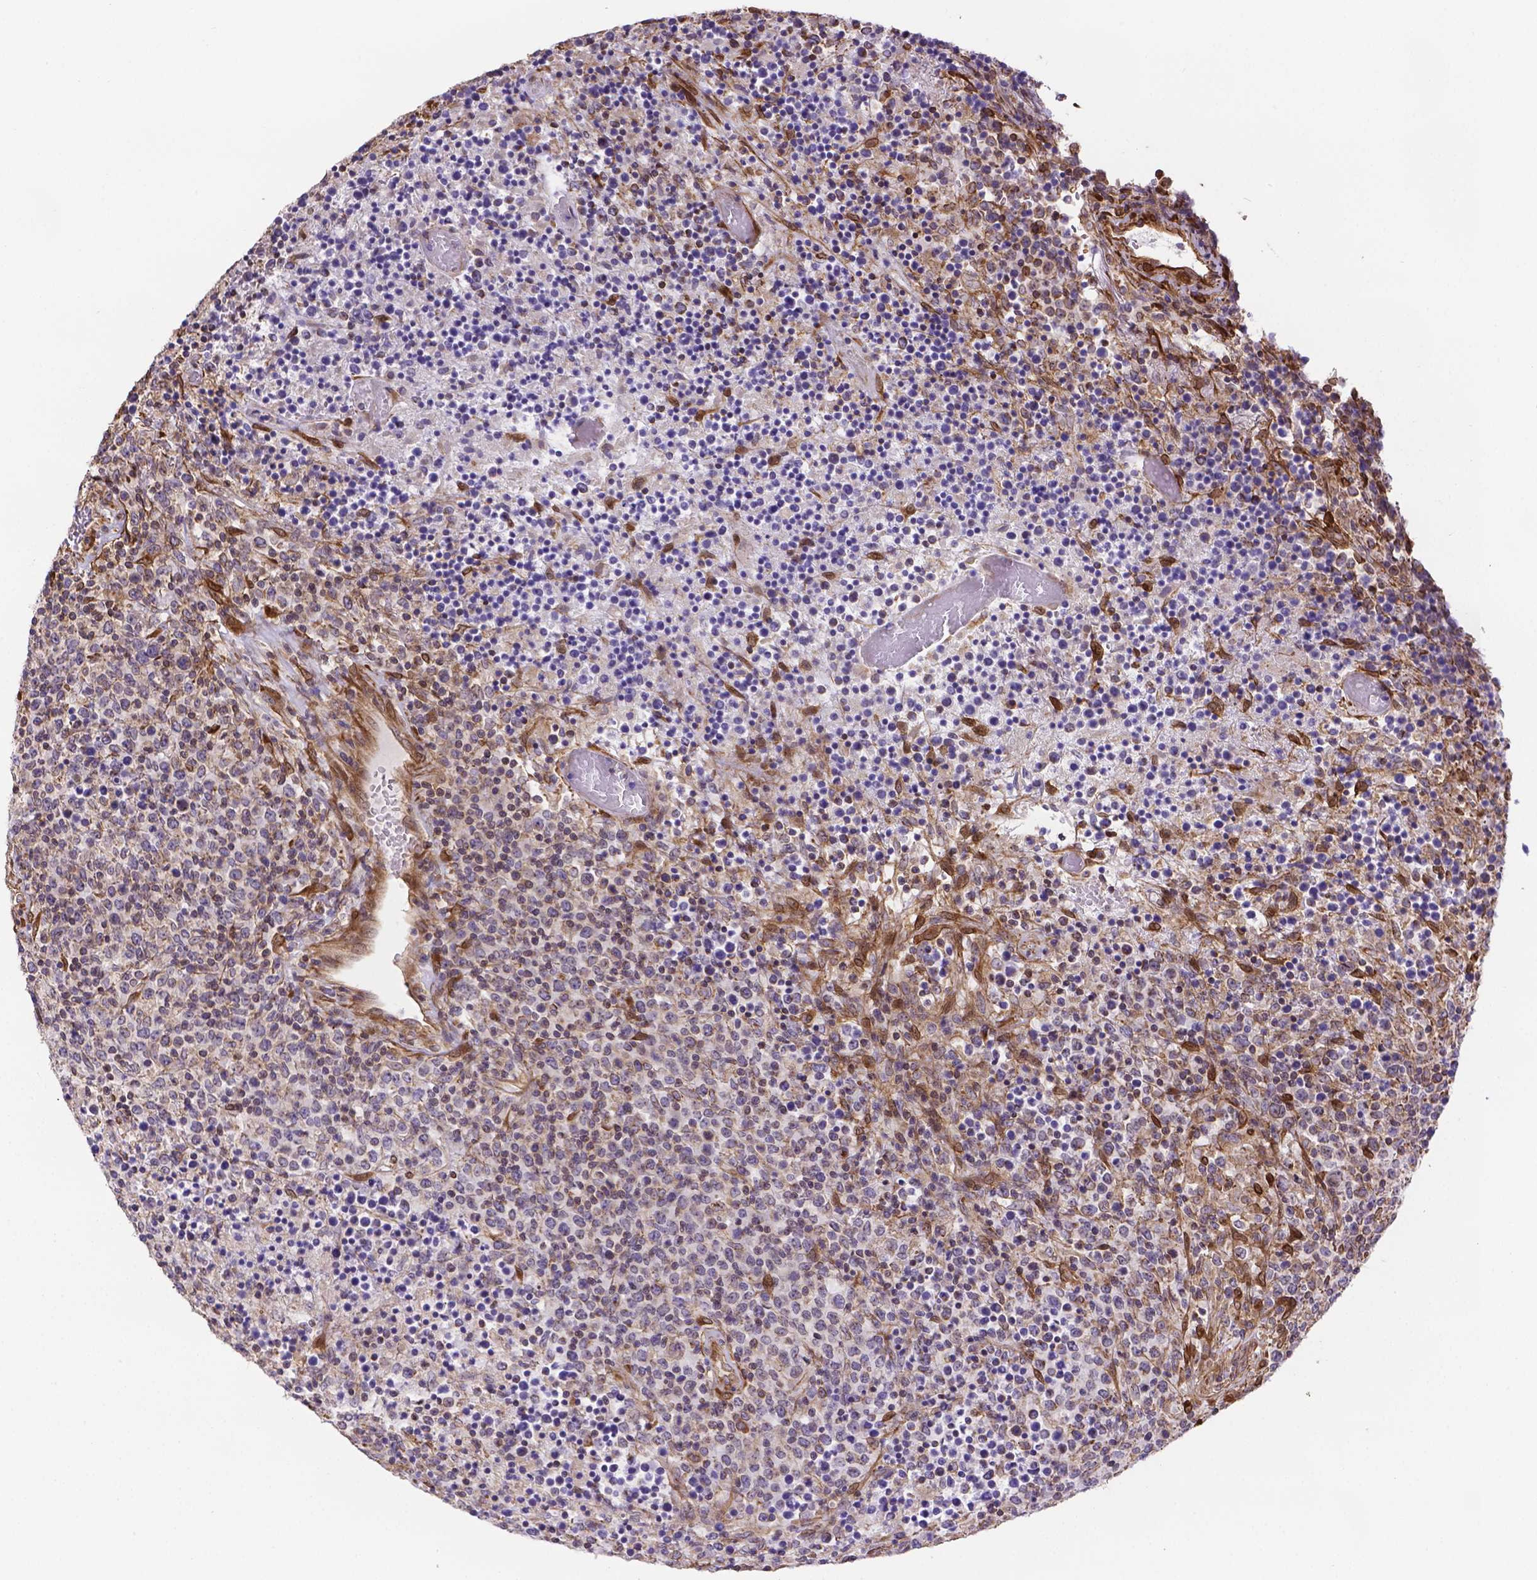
{"staining": {"intensity": "negative", "quantity": "none", "location": "none"}, "tissue": "lymphoma", "cell_type": "Tumor cells", "image_type": "cancer", "snomed": [{"axis": "morphology", "description": "Malignant lymphoma, non-Hodgkin's type, High grade"}, {"axis": "topography", "description": "Lung"}], "caption": "This is a histopathology image of IHC staining of high-grade malignant lymphoma, non-Hodgkin's type, which shows no expression in tumor cells.", "gene": "YAP1", "patient": {"sex": "male", "age": 79}}